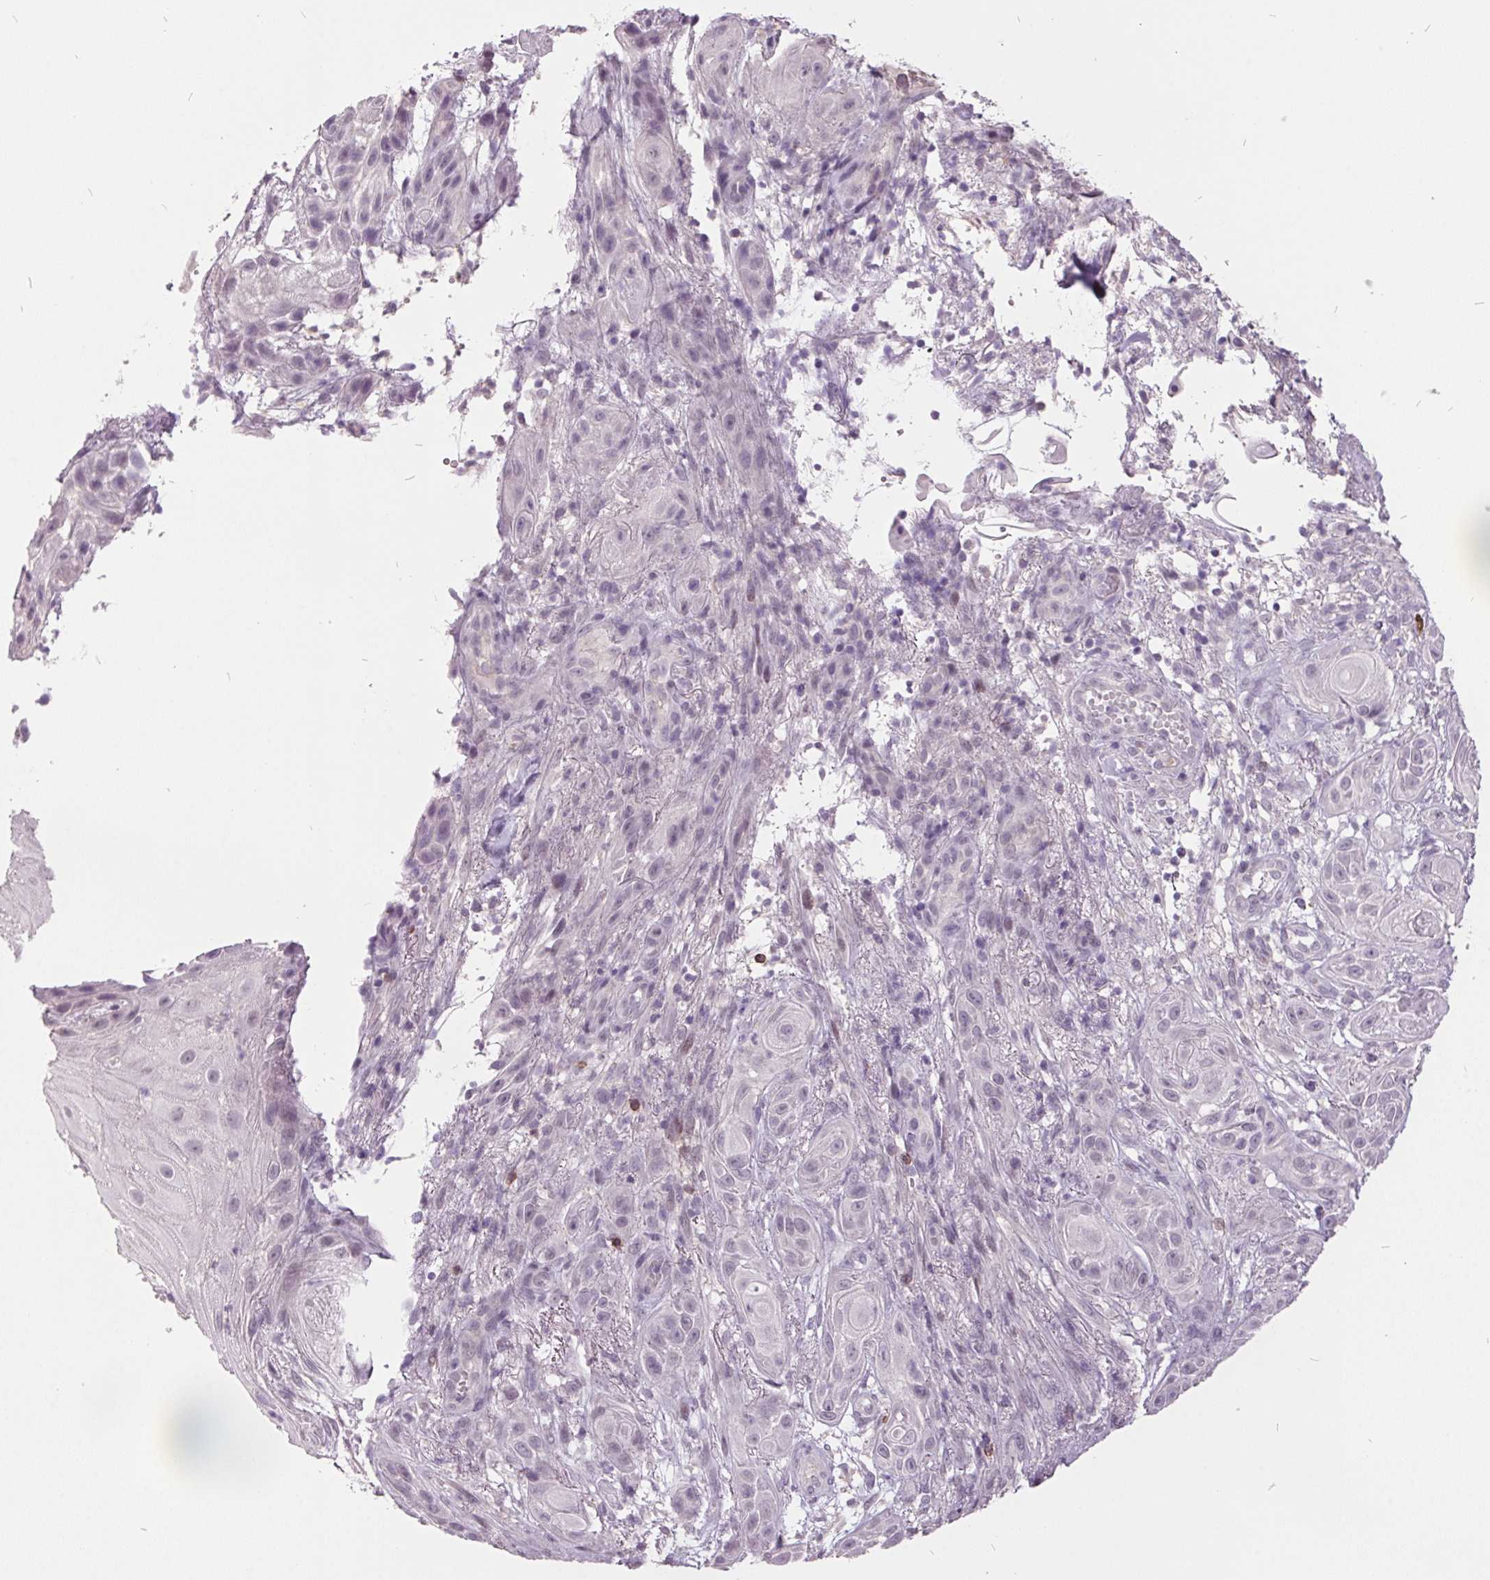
{"staining": {"intensity": "negative", "quantity": "none", "location": "none"}, "tissue": "skin cancer", "cell_type": "Tumor cells", "image_type": "cancer", "snomed": [{"axis": "morphology", "description": "Squamous cell carcinoma, NOS"}, {"axis": "topography", "description": "Skin"}], "caption": "IHC photomicrograph of human squamous cell carcinoma (skin) stained for a protein (brown), which reveals no staining in tumor cells.", "gene": "C2orf16", "patient": {"sex": "male", "age": 62}}